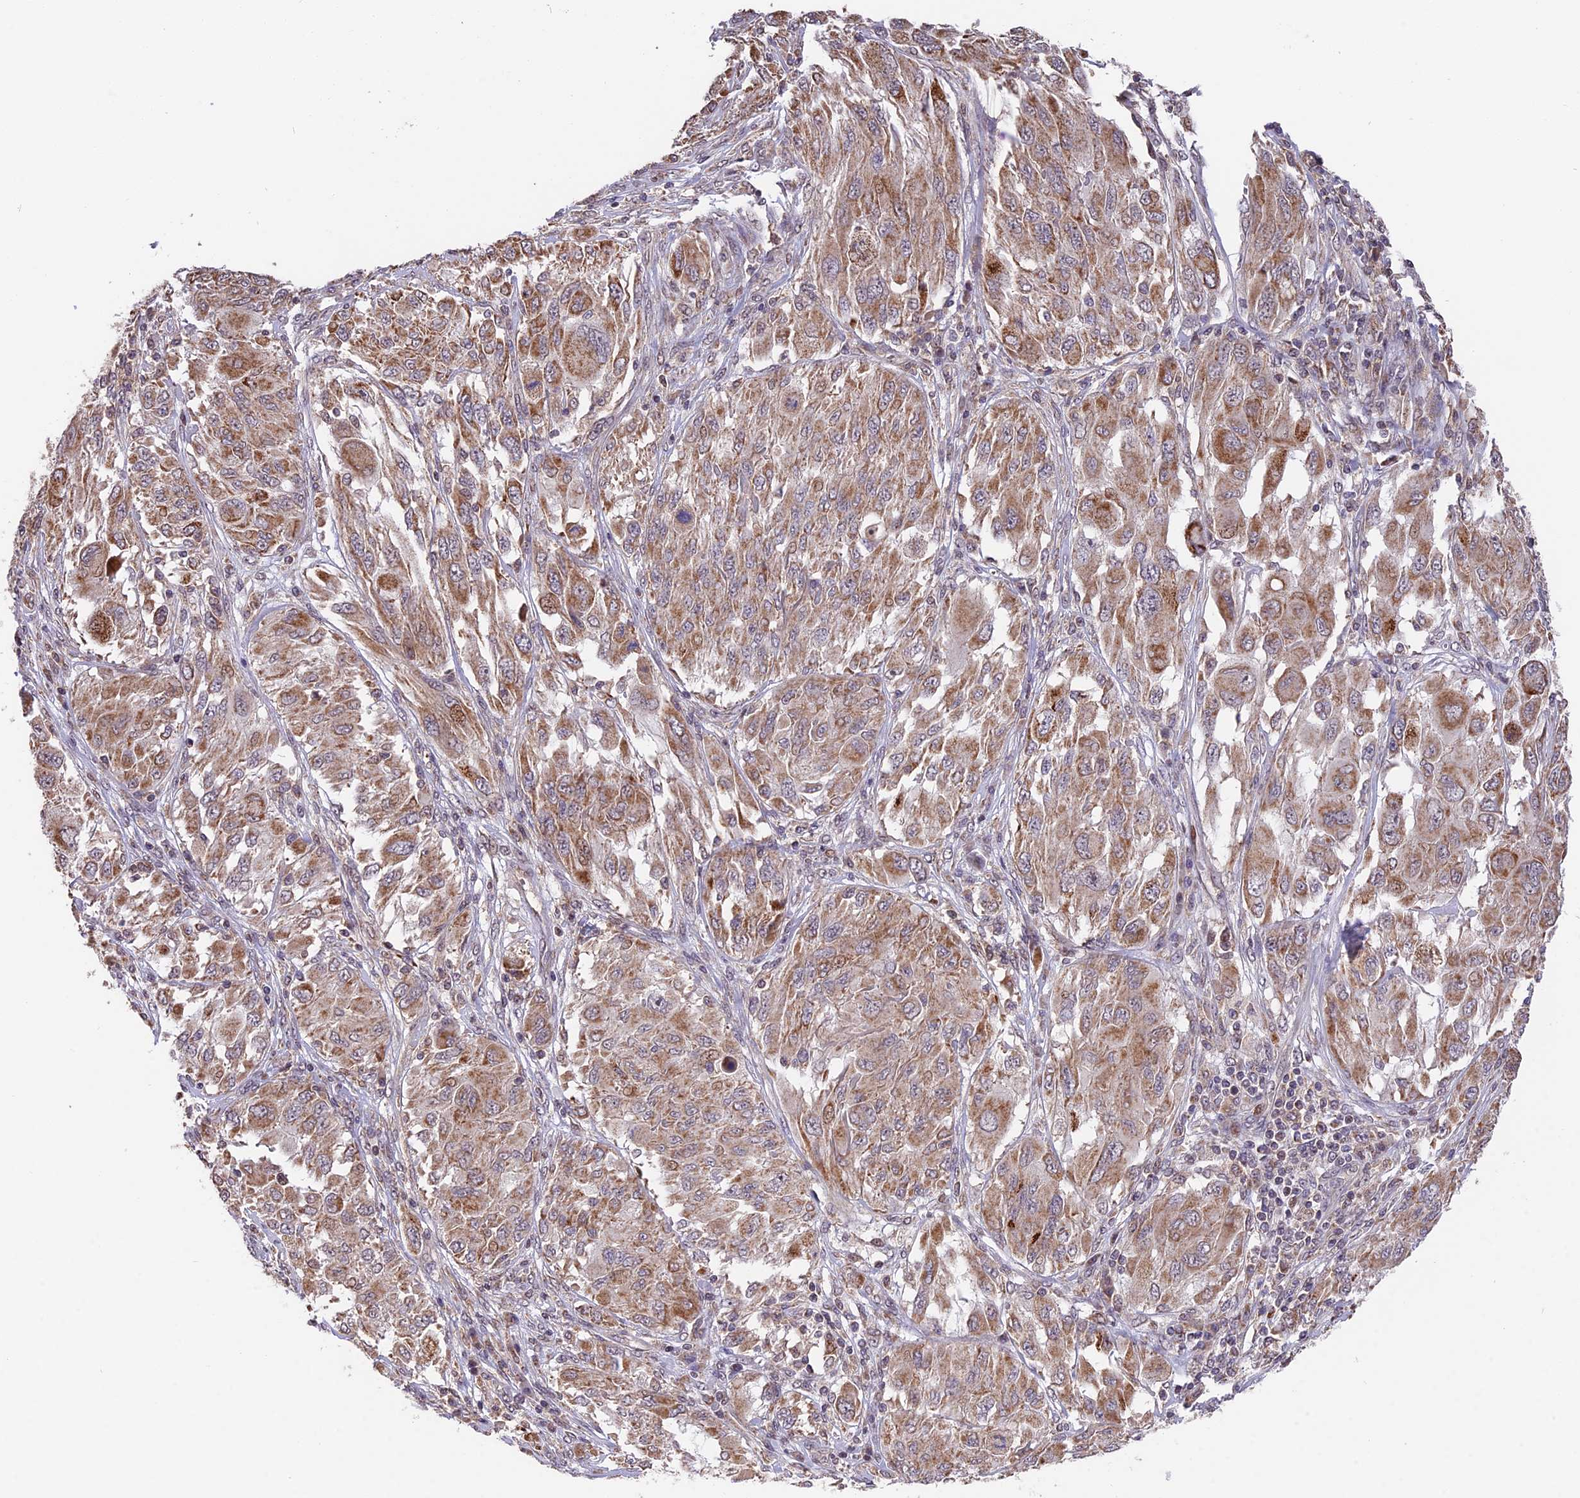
{"staining": {"intensity": "moderate", "quantity": ">75%", "location": "cytoplasmic/membranous"}, "tissue": "melanoma", "cell_type": "Tumor cells", "image_type": "cancer", "snomed": [{"axis": "morphology", "description": "Malignant melanoma, NOS"}, {"axis": "topography", "description": "Skin"}], "caption": "Tumor cells reveal medium levels of moderate cytoplasmic/membranous staining in approximately >75% of cells in human malignant melanoma.", "gene": "RERGL", "patient": {"sex": "female", "age": 91}}